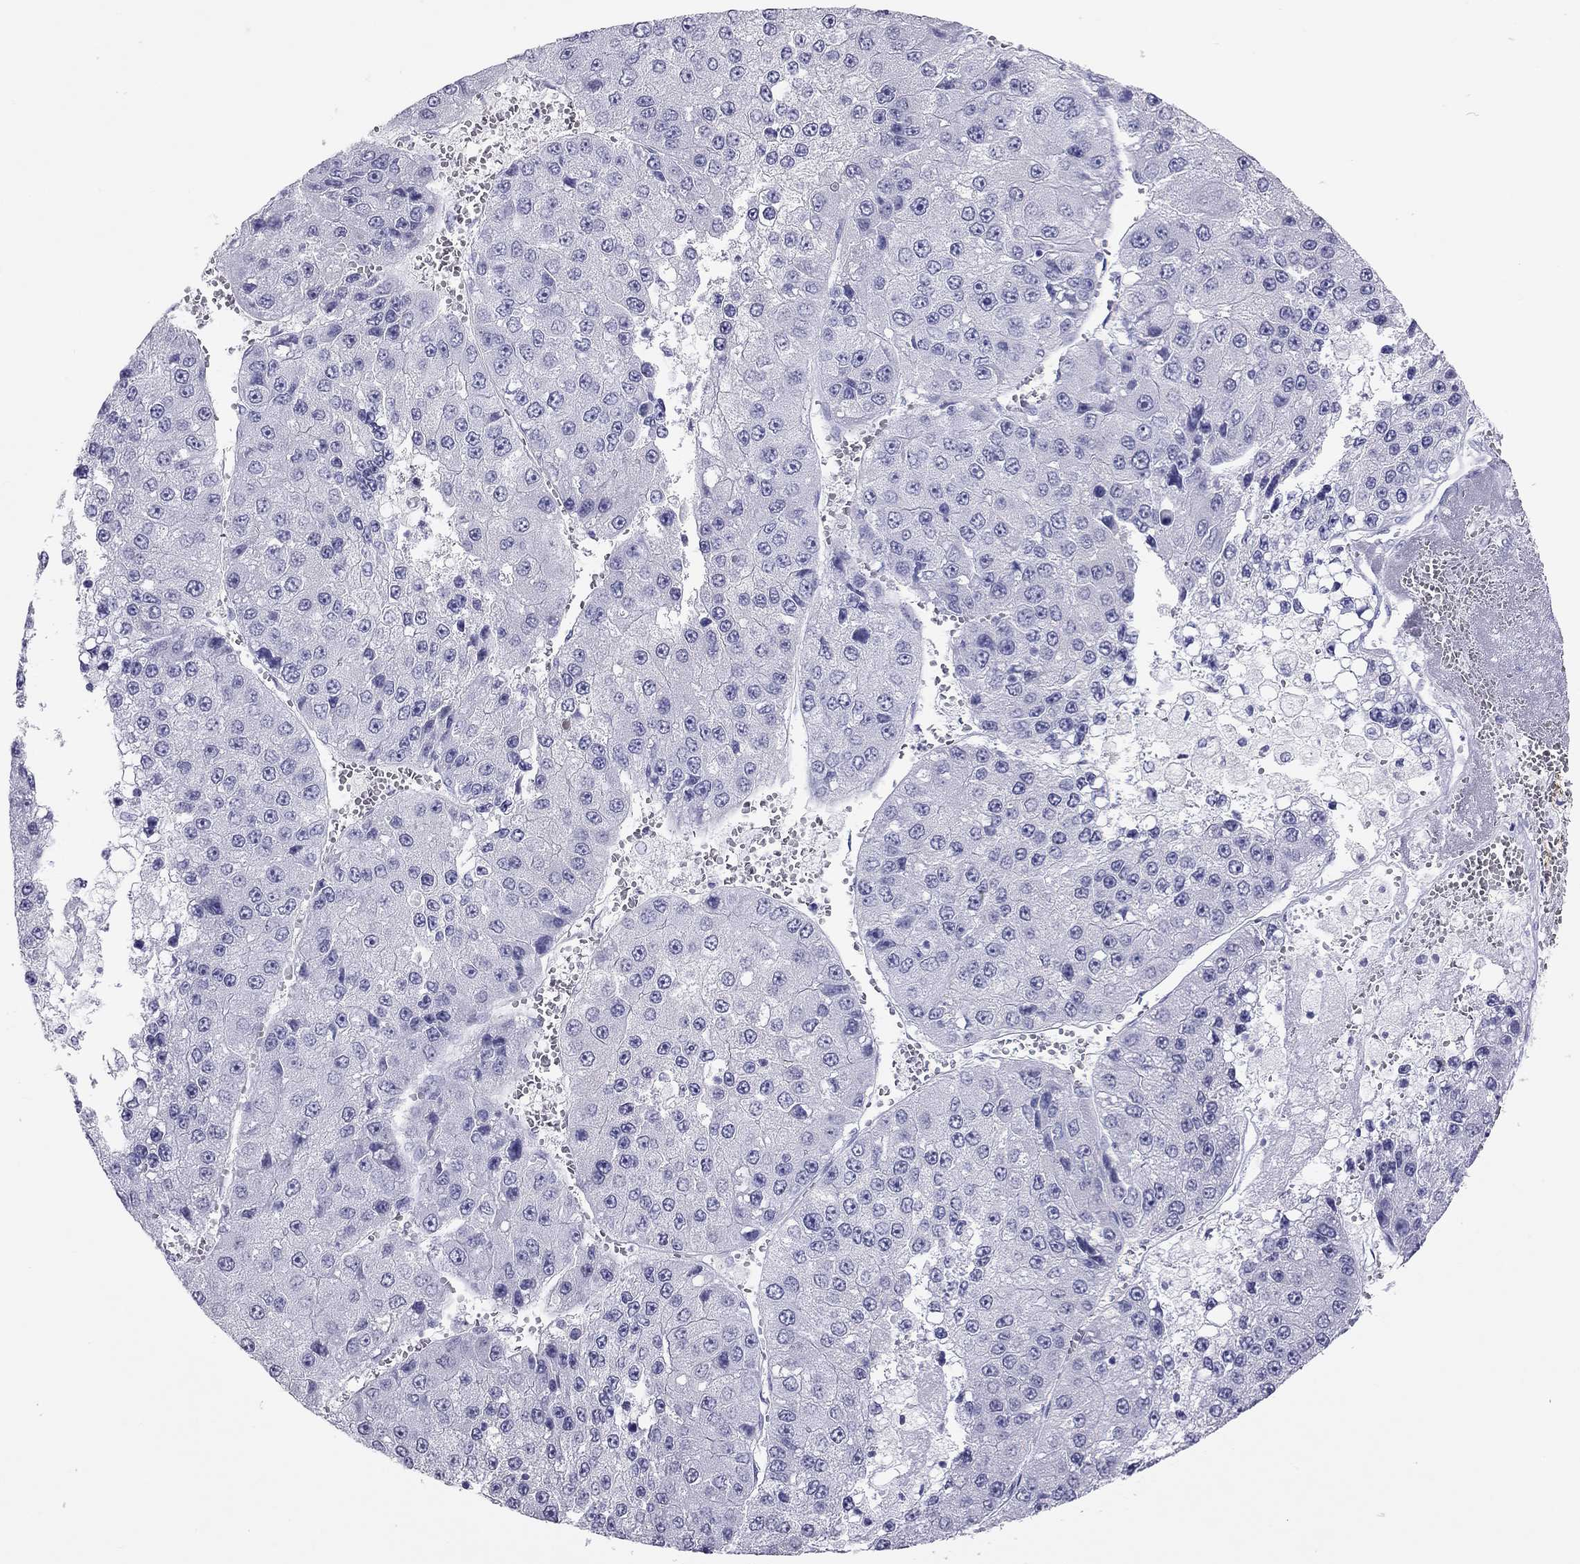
{"staining": {"intensity": "negative", "quantity": "none", "location": "none"}, "tissue": "liver cancer", "cell_type": "Tumor cells", "image_type": "cancer", "snomed": [{"axis": "morphology", "description": "Carcinoma, Hepatocellular, NOS"}, {"axis": "topography", "description": "Liver"}], "caption": "The image demonstrates no significant positivity in tumor cells of liver cancer. The staining was performed using DAB (3,3'-diaminobenzidine) to visualize the protein expression in brown, while the nuclei were stained in blue with hematoxylin (Magnification: 20x).", "gene": "KLRG1", "patient": {"sex": "female", "age": 73}}